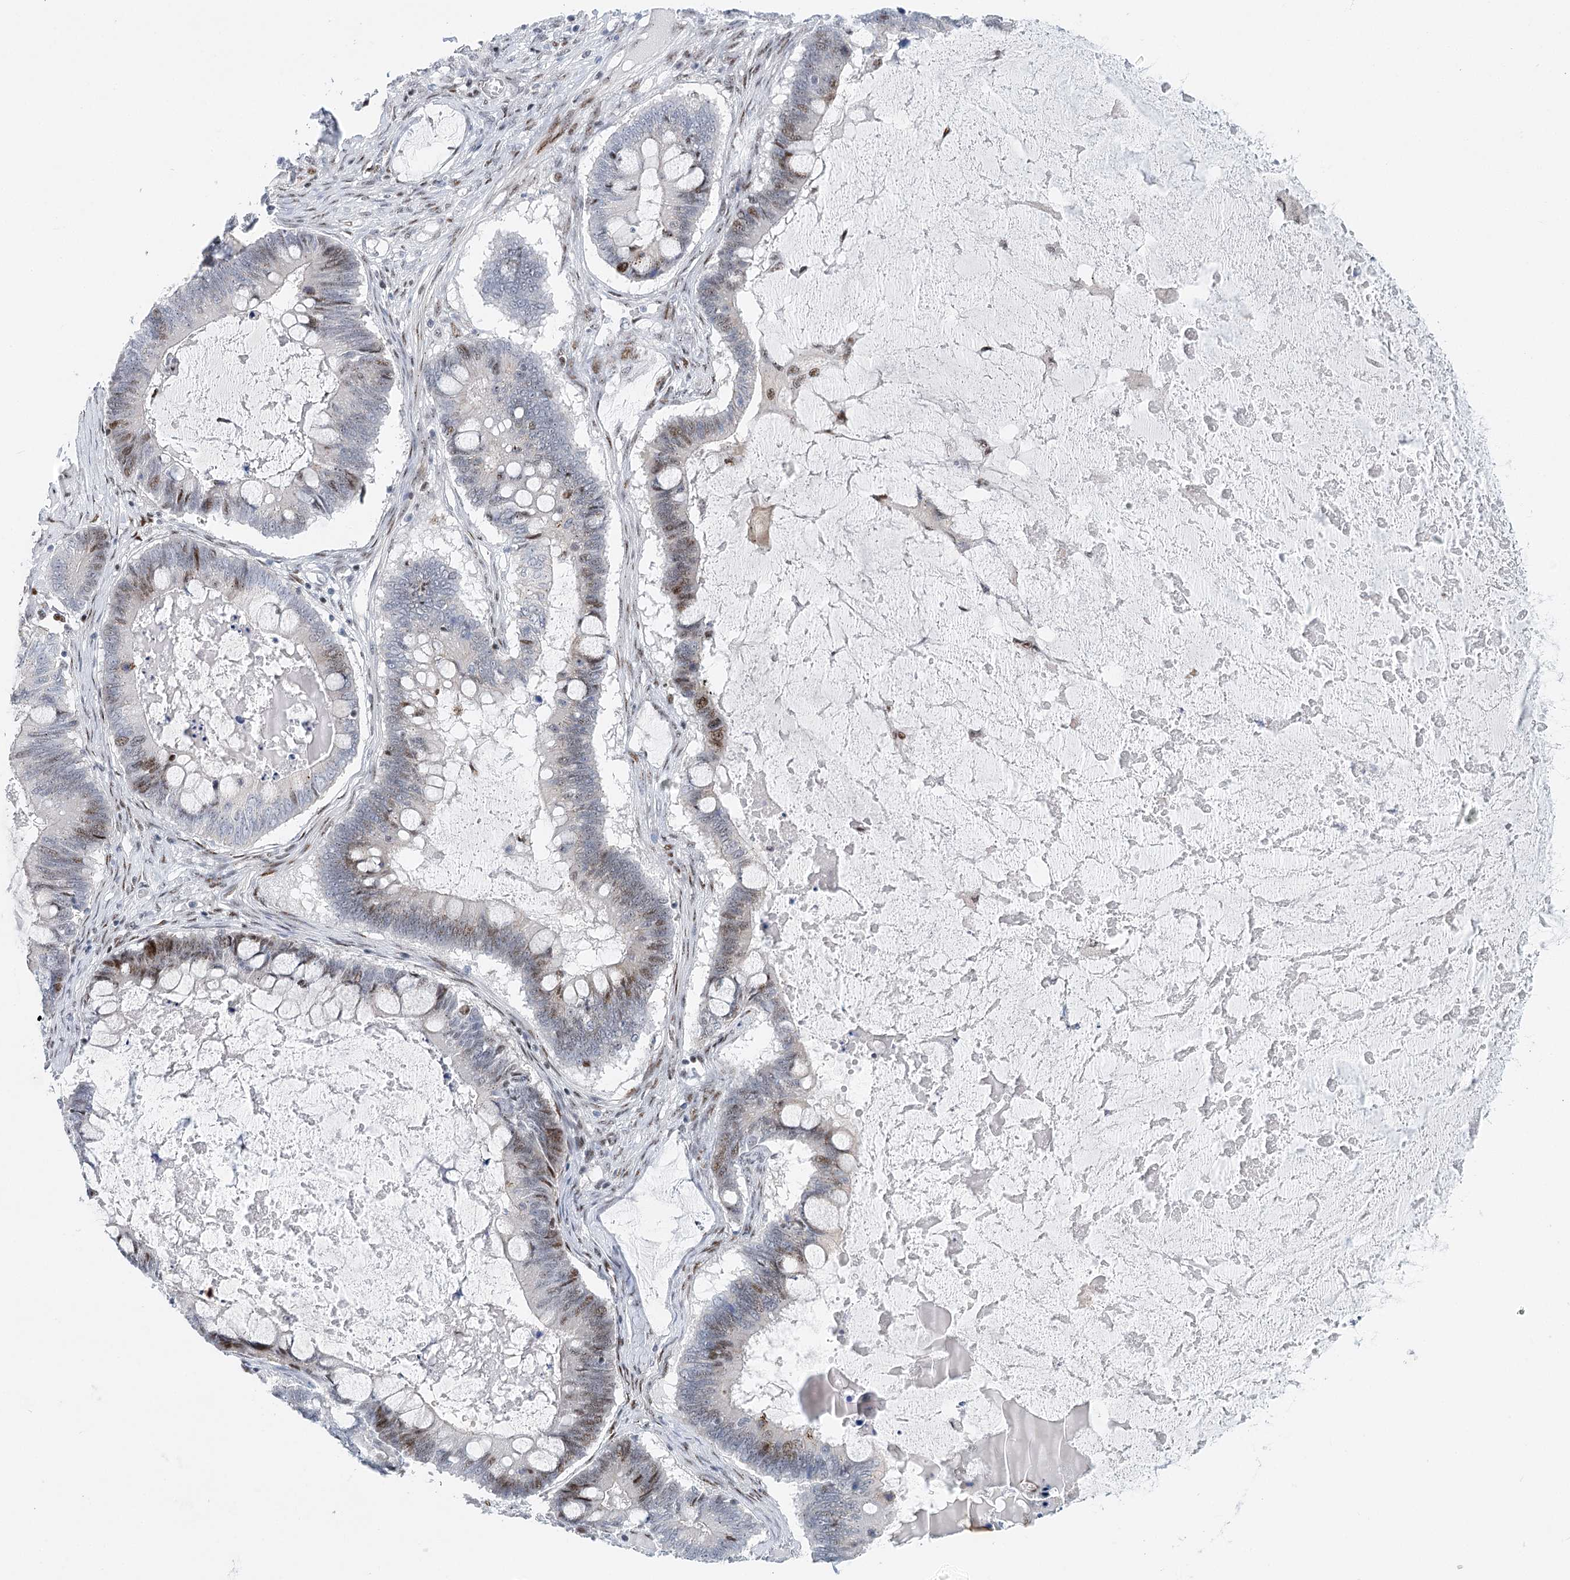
{"staining": {"intensity": "weak", "quantity": "<25%", "location": "nuclear"}, "tissue": "ovarian cancer", "cell_type": "Tumor cells", "image_type": "cancer", "snomed": [{"axis": "morphology", "description": "Cystadenocarcinoma, mucinous, NOS"}, {"axis": "topography", "description": "Ovary"}], "caption": "High magnification brightfield microscopy of ovarian mucinous cystadenocarcinoma stained with DAB (brown) and counterstained with hematoxylin (blue): tumor cells show no significant expression. (DAB immunohistochemistry (IHC), high magnification).", "gene": "CAMTA1", "patient": {"sex": "female", "age": 61}}